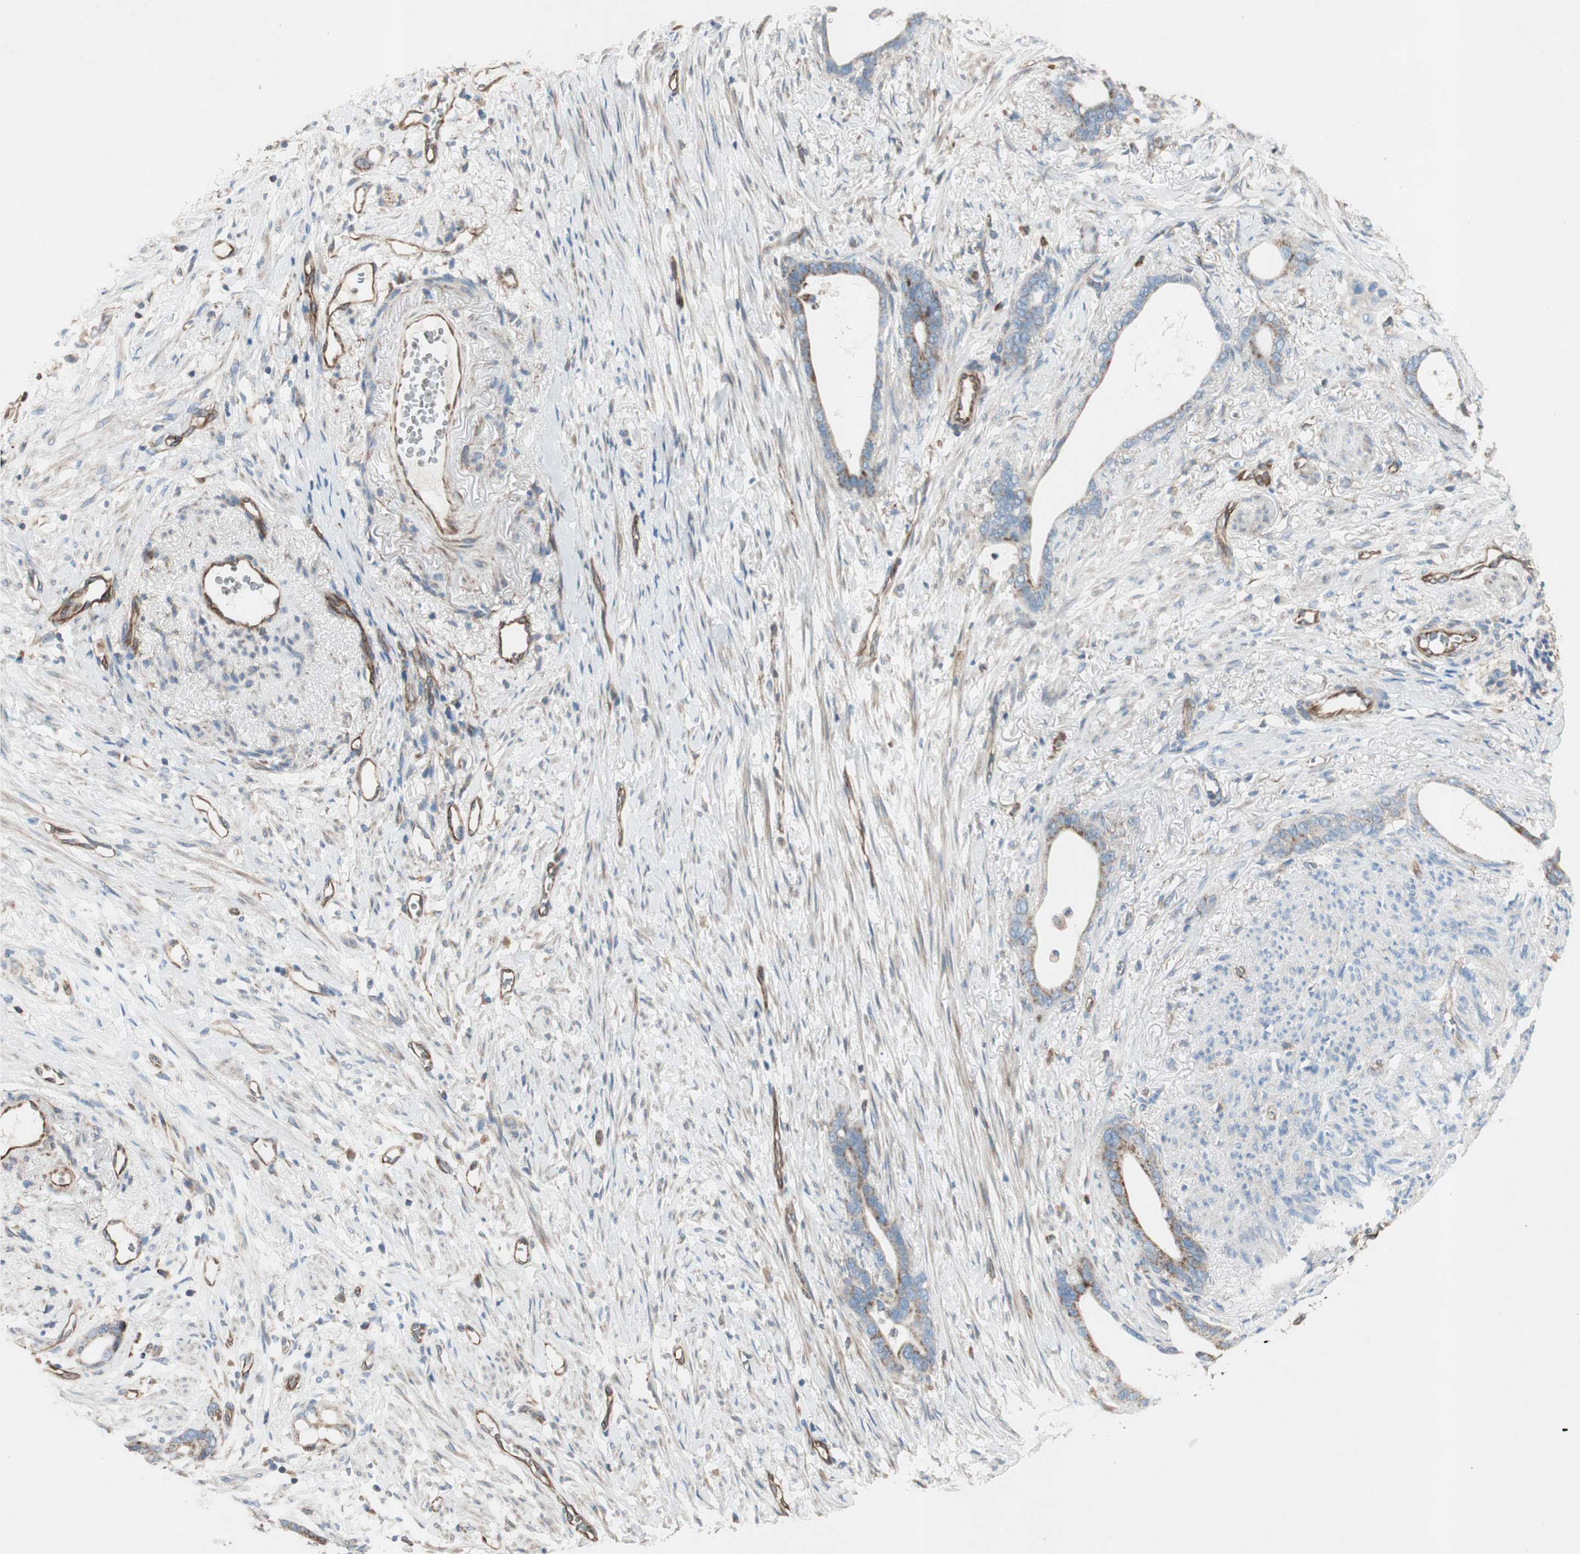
{"staining": {"intensity": "weak", "quantity": "<25%", "location": "cytoplasmic/membranous"}, "tissue": "stomach cancer", "cell_type": "Tumor cells", "image_type": "cancer", "snomed": [{"axis": "morphology", "description": "Adenocarcinoma, NOS"}, {"axis": "topography", "description": "Stomach"}], "caption": "Immunohistochemistry histopathology image of neoplastic tissue: human stomach cancer (adenocarcinoma) stained with DAB (3,3'-diaminobenzidine) exhibits no significant protein positivity in tumor cells. The staining was performed using DAB (3,3'-diaminobenzidine) to visualize the protein expression in brown, while the nuclei were stained in blue with hematoxylin (Magnification: 20x).", "gene": "SRCIN1", "patient": {"sex": "female", "age": 75}}